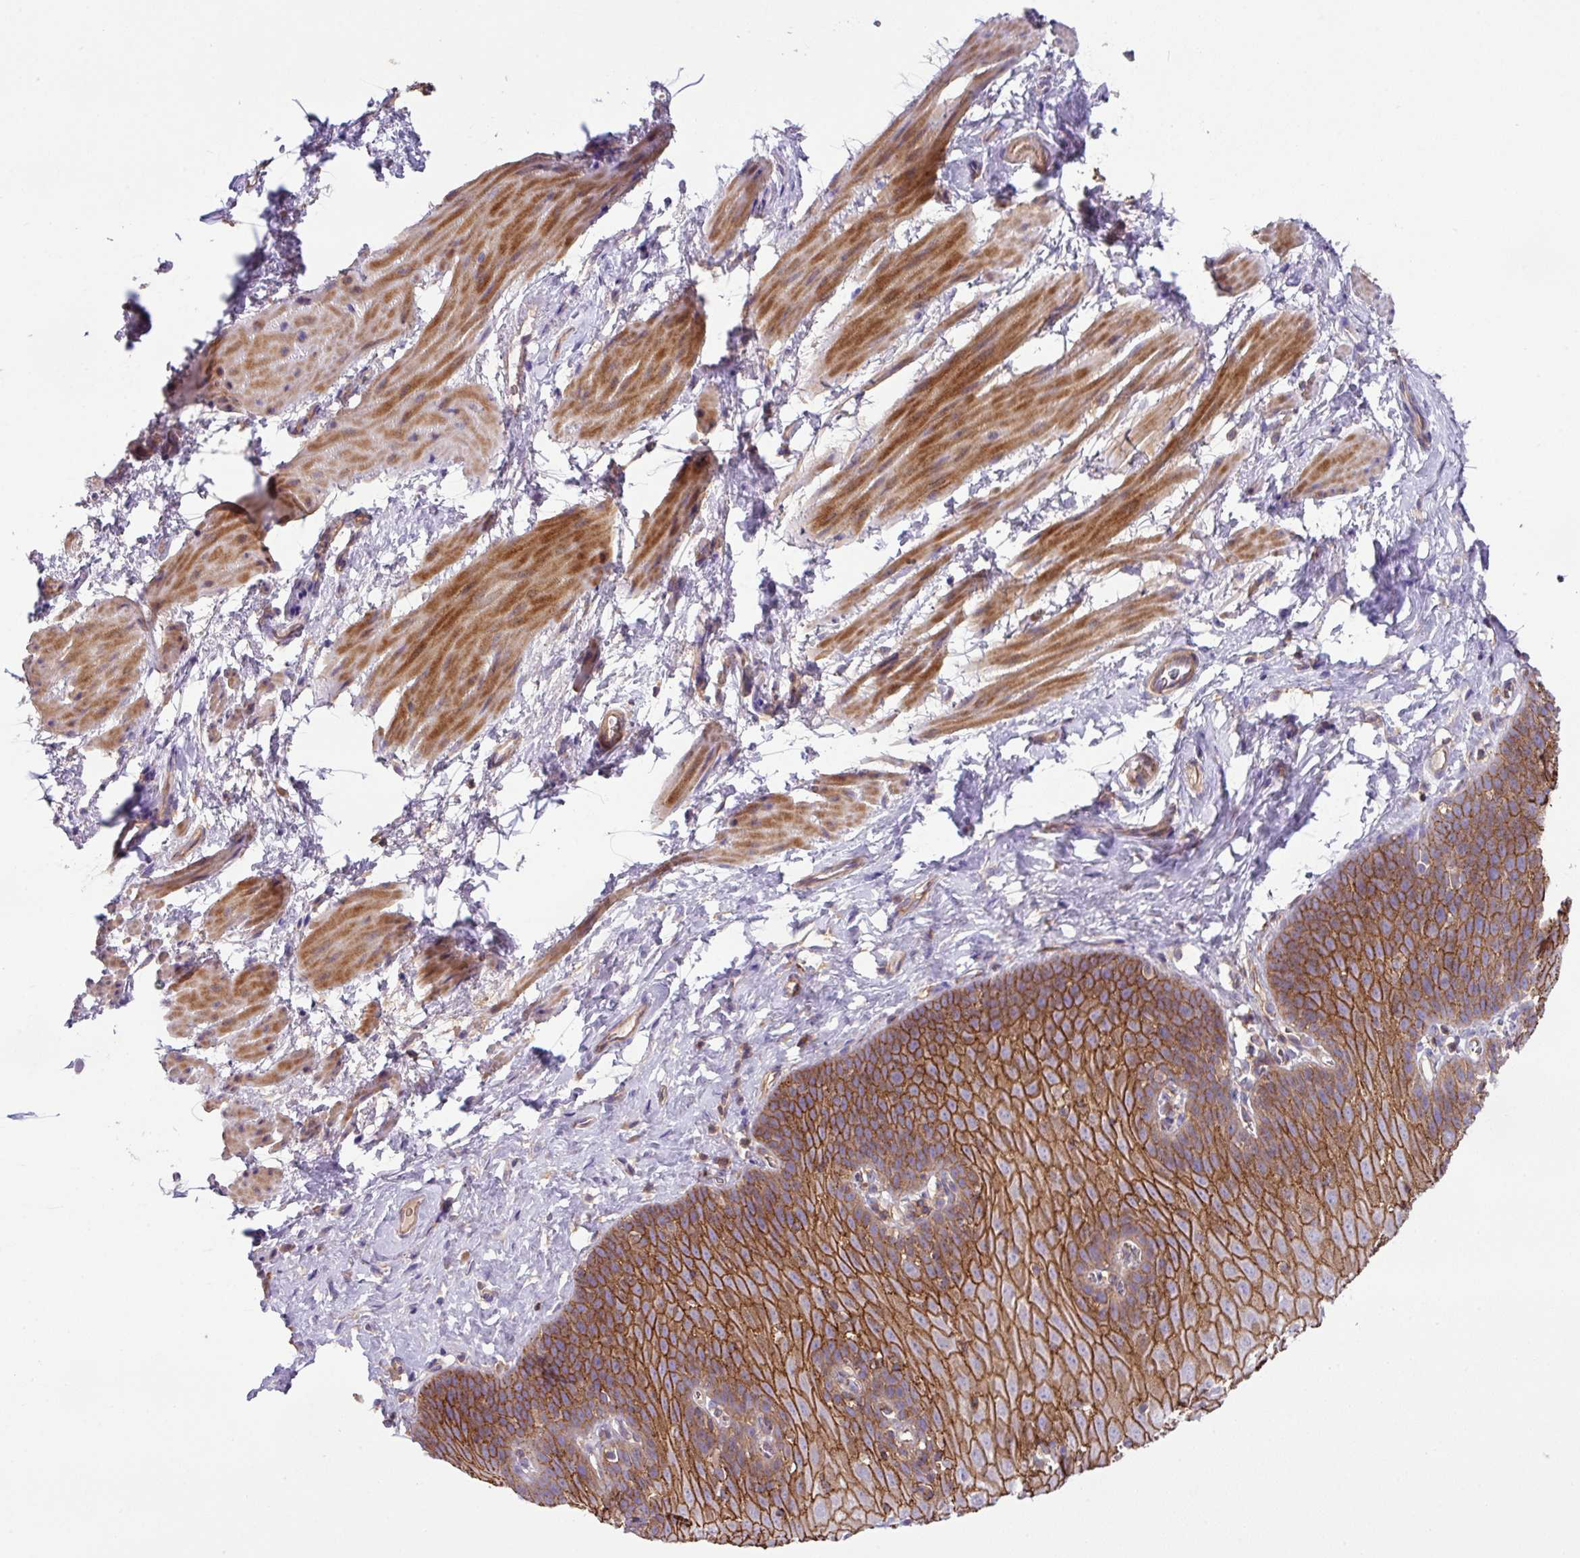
{"staining": {"intensity": "strong", "quantity": ">75%", "location": "cytoplasmic/membranous"}, "tissue": "esophagus", "cell_type": "Squamous epithelial cells", "image_type": "normal", "snomed": [{"axis": "morphology", "description": "Normal tissue, NOS"}, {"axis": "topography", "description": "Esophagus"}], "caption": "This is a histology image of immunohistochemistry staining of normal esophagus, which shows strong expression in the cytoplasmic/membranous of squamous epithelial cells.", "gene": "RIC1", "patient": {"sex": "female", "age": 61}}